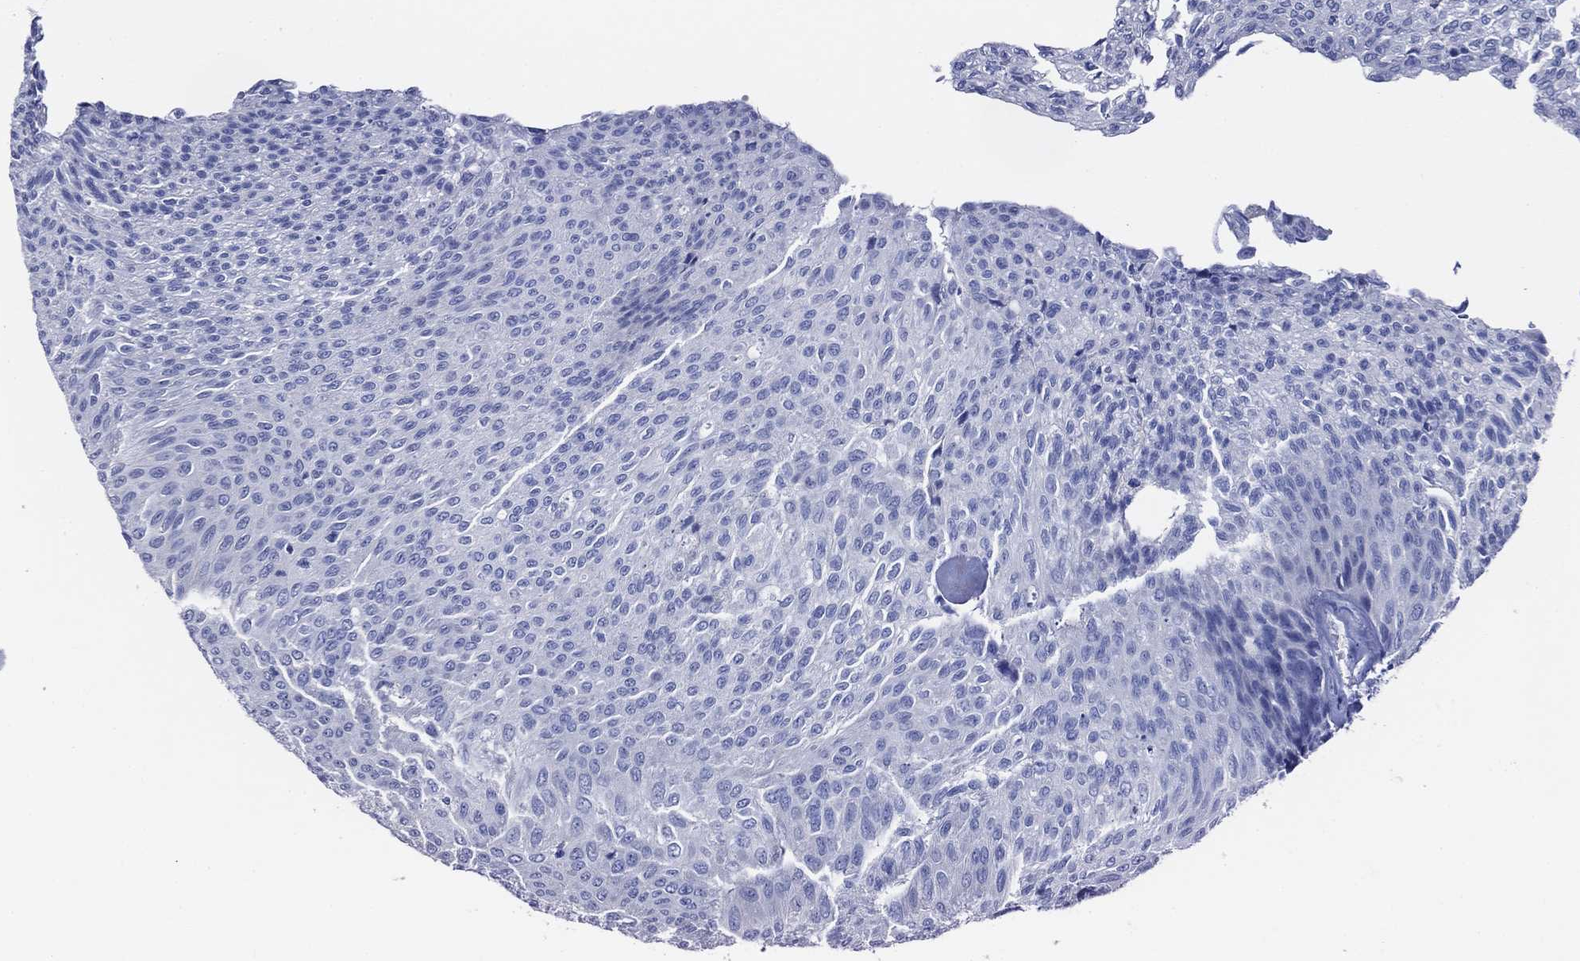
{"staining": {"intensity": "negative", "quantity": "none", "location": "none"}, "tissue": "urothelial cancer", "cell_type": "Tumor cells", "image_type": "cancer", "snomed": [{"axis": "morphology", "description": "Urothelial carcinoma, Low grade"}, {"axis": "topography", "description": "Ureter, NOS"}, {"axis": "topography", "description": "Urinary bladder"}], "caption": "Immunohistochemistry (IHC) of urothelial cancer exhibits no expression in tumor cells. (DAB immunohistochemistry with hematoxylin counter stain).", "gene": "GIP", "patient": {"sex": "male", "age": 78}}